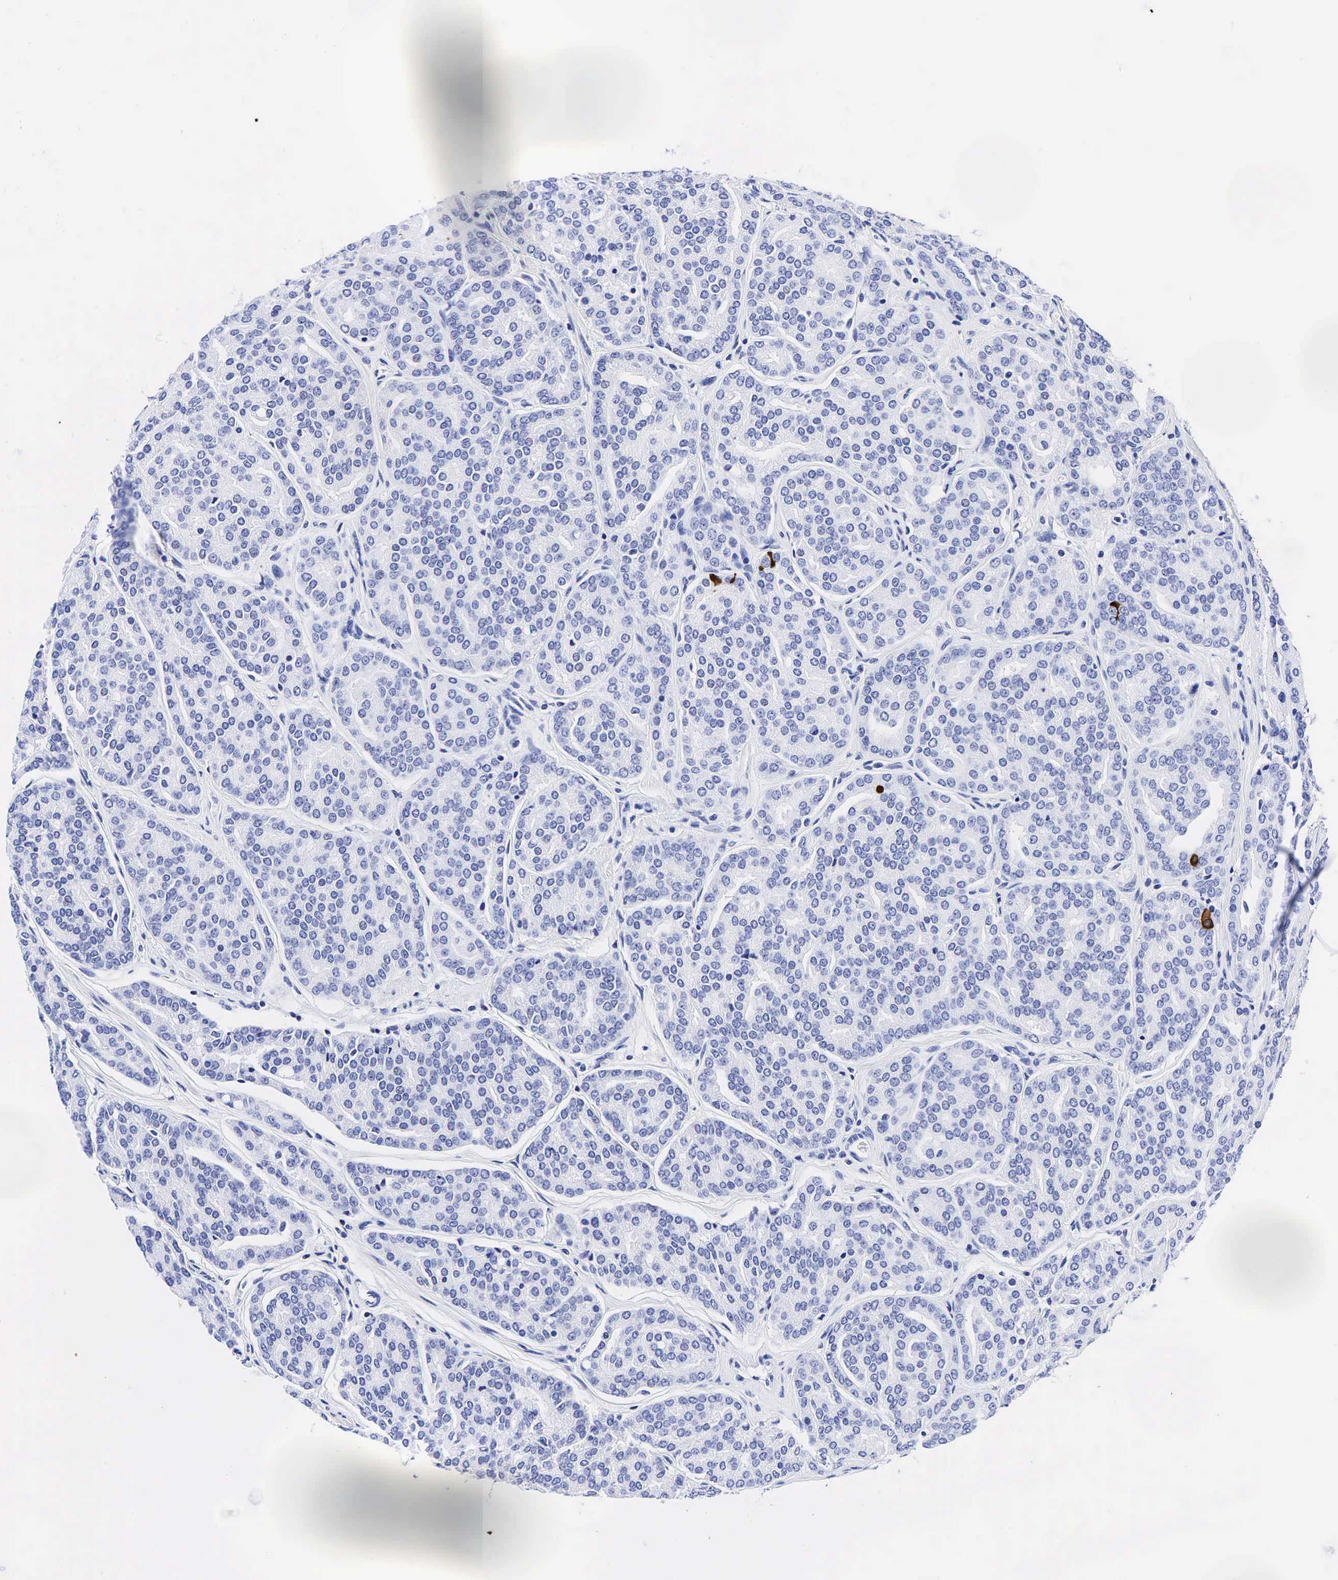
{"staining": {"intensity": "negative", "quantity": "none", "location": "none"}, "tissue": "prostate cancer", "cell_type": "Tumor cells", "image_type": "cancer", "snomed": [{"axis": "morphology", "description": "Adenocarcinoma, High grade"}, {"axis": "topography", "description": "Prostate"}], "caption": "Histopathology image shows no protein positivity in tumor cells of high-grade adenocarcinoma (prostate) tissue. The staining was performed using DAB to visualize the protein expression in brown, while the nuclei were stained in blue with hematoxylin (Magnification: 20x).", "gene": "CHGA", "patient": {"sex": "male", "age": 64}}